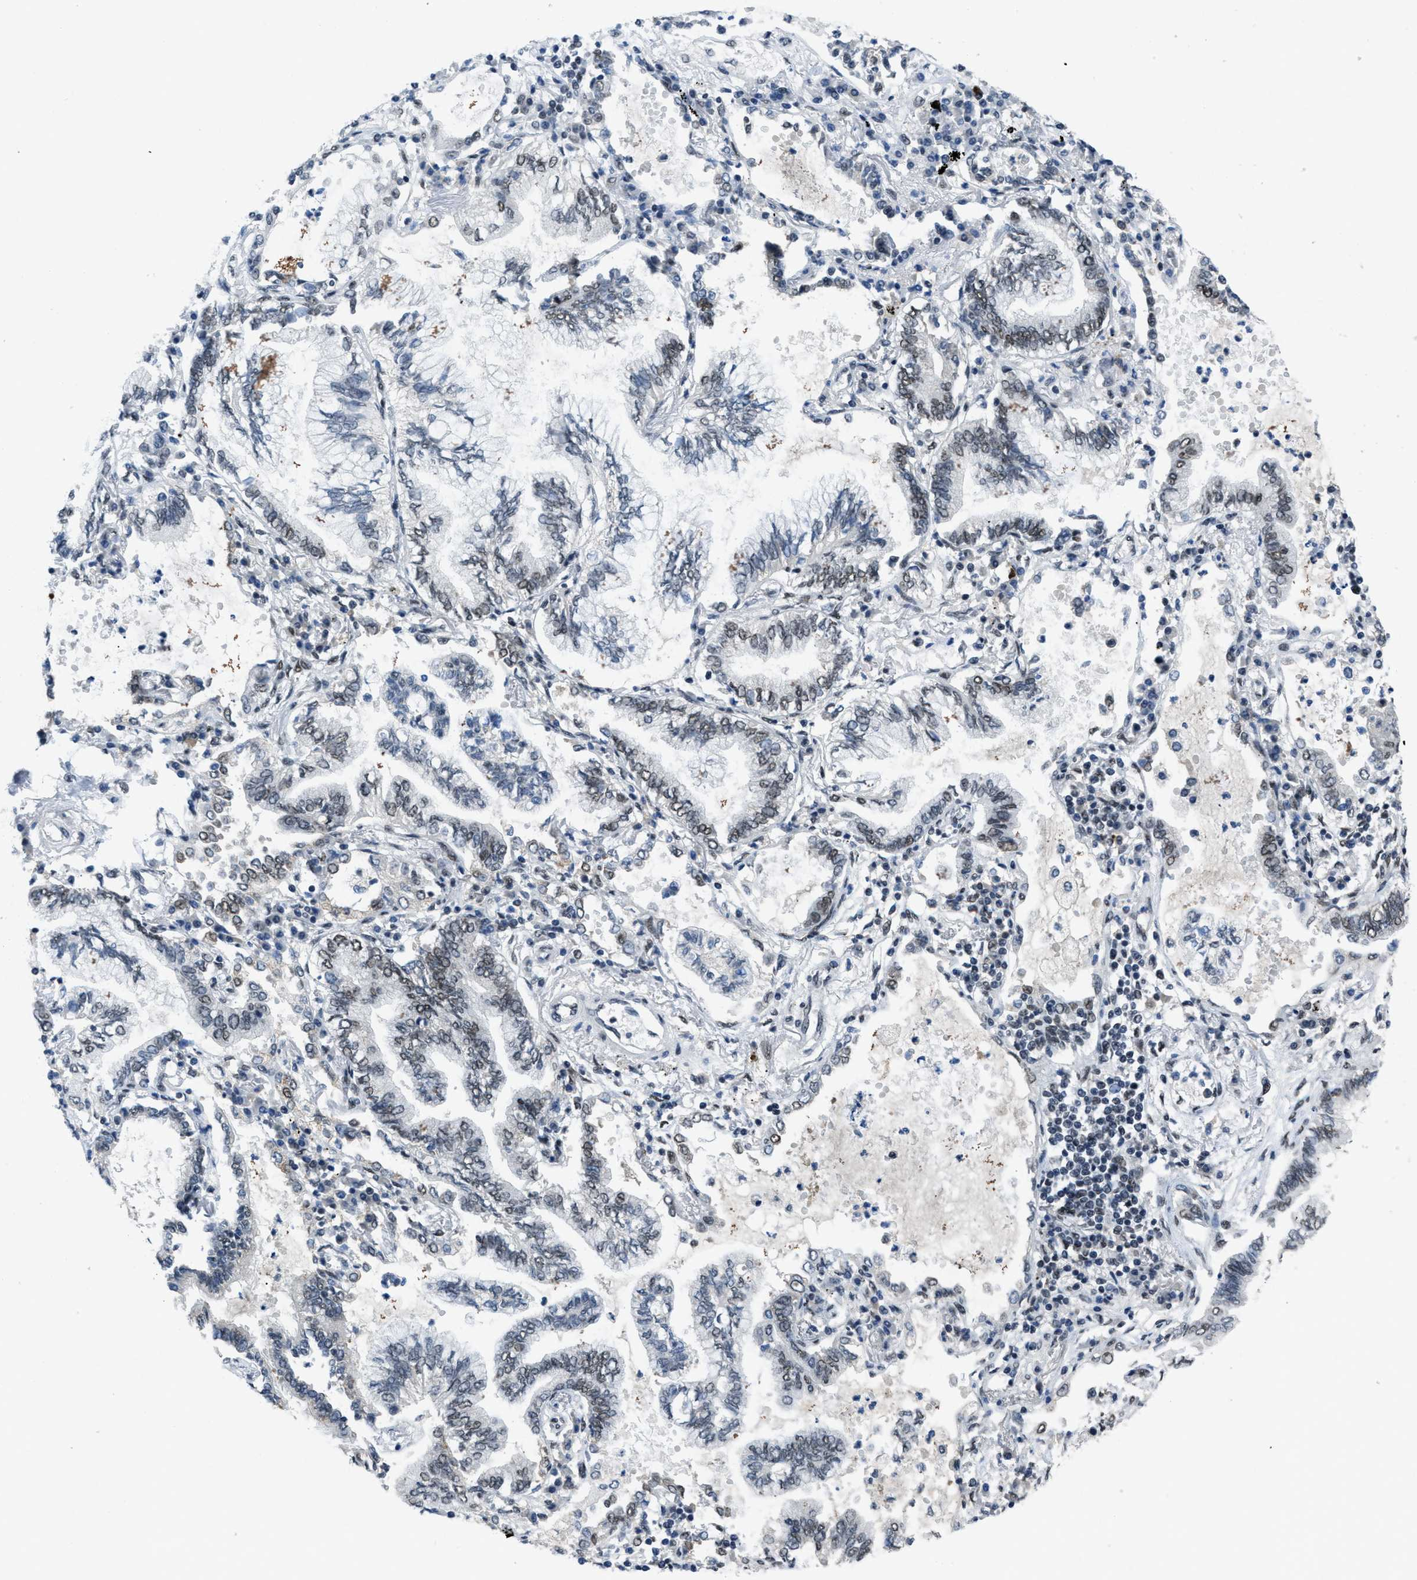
{"staining": {"intensity": "weak", "quantity": "25%-75%", "location": "nuclear"}, "tissue": "lung cancer", "cell_type": "Tumor cells", "image_type": "cancer", "snomed": [{"axis": "morphology", "description": "Normal tissue, NOS"}, {"axis": "morphology", "description": "Adenocarcinoma, NOS"}, {"axis": "topography", "description": "Bronchus"}, {"axis": "topography", "description": "Lung"}], "caption": "A brown stain highlights weak nuclear staining of a protein in lung adenocarcinoma tumor cells.", "gene": "GATAD2B", "patient": {"sex": "female", "age": 70}}